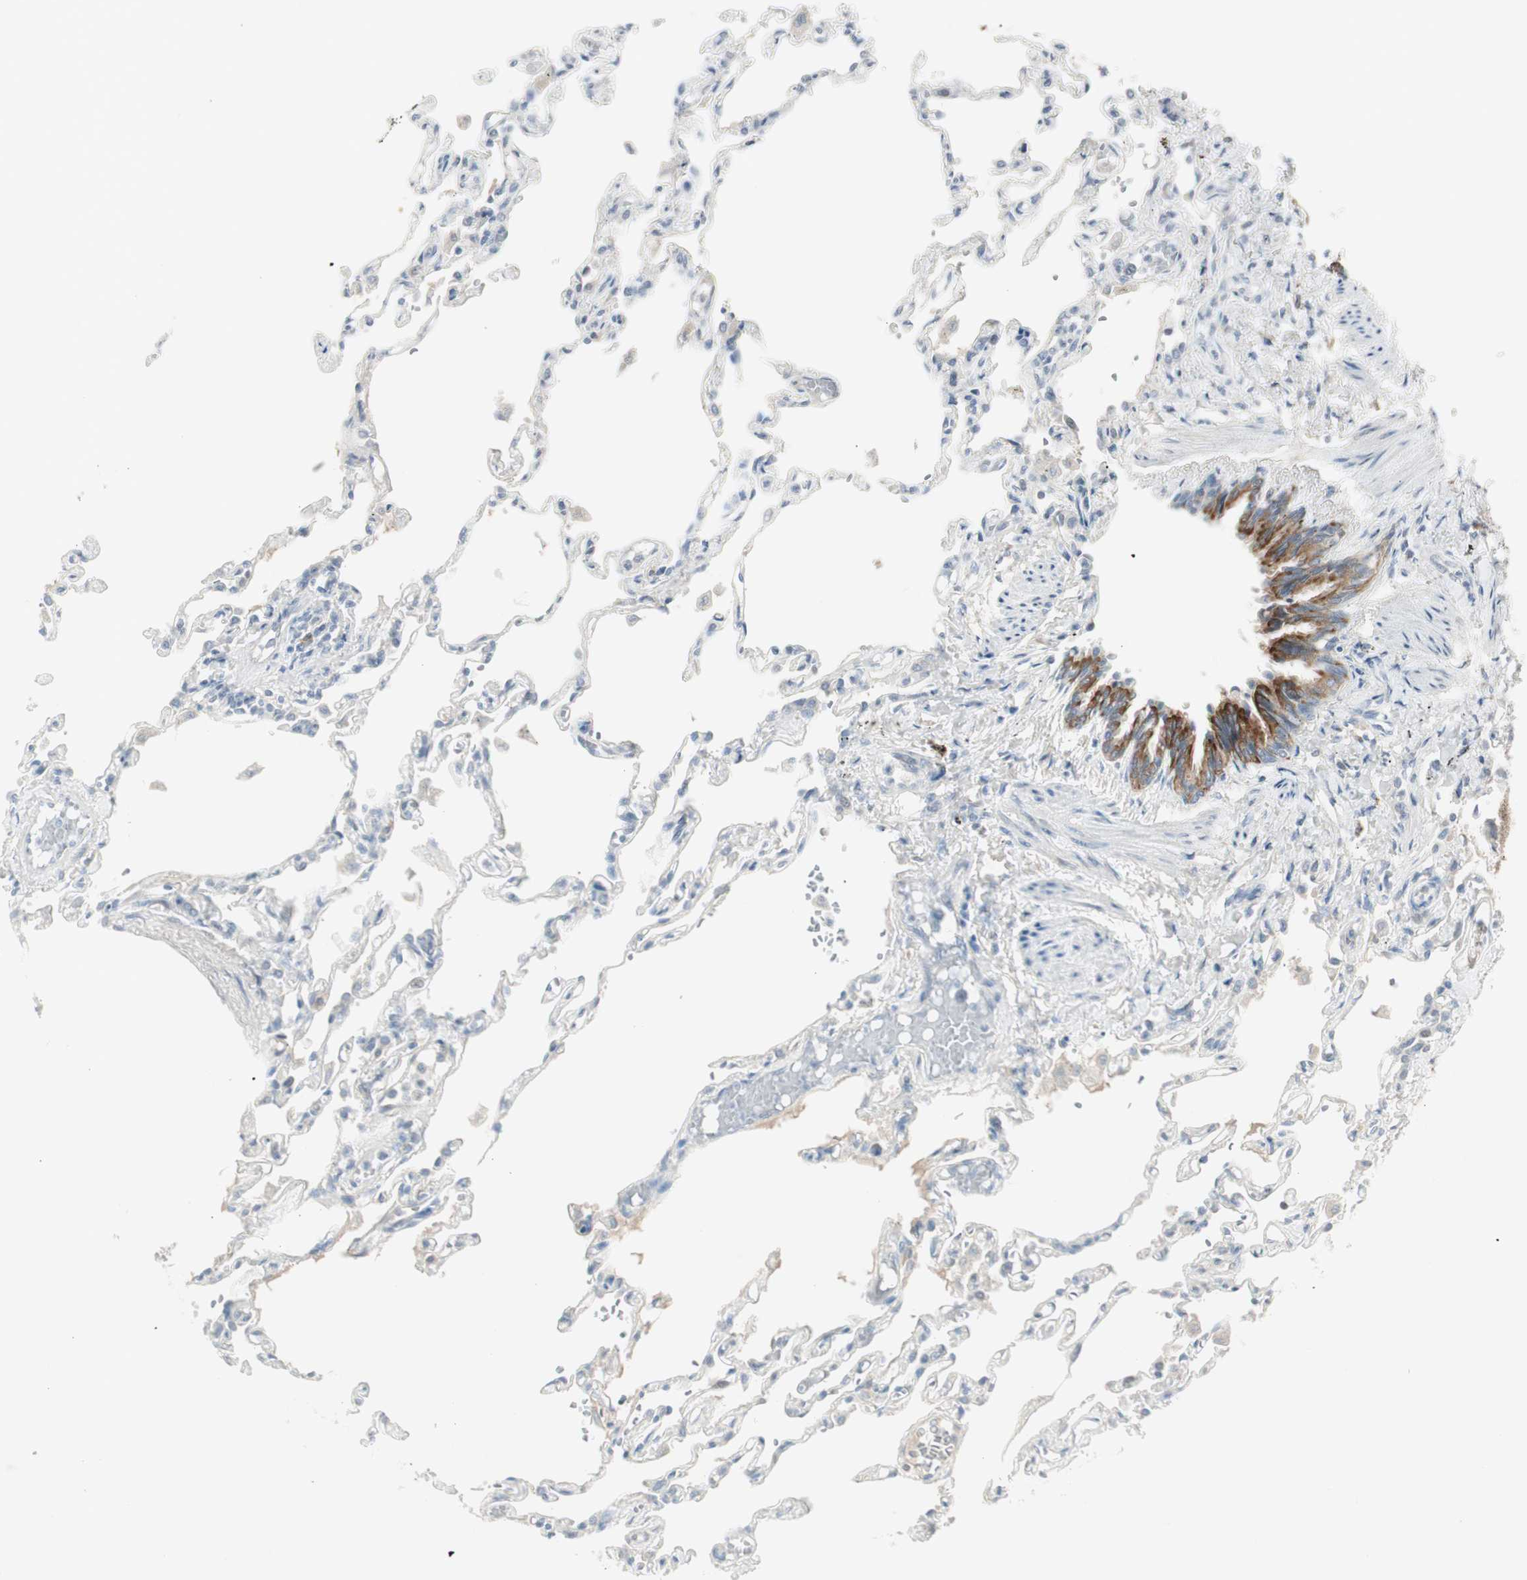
{"staining": {"intensity": "negative", "quantity": "none", "location": "none"}, "tissue": "lung", "cell_type": "Alveolar cells", "image_type": "normal", "snomed": [{"axis": "morphology", "description": "Normal tissue, NOS"}, {"axis": "topography", "description": "Lung"}], "caption": "High power microscopy histopathology image of an immunohistochemistry (IHC) photomicrograph of benign lung, revealing no significant staining in alveolar cells. The staining was performed using DAB (3,3'-diaminobenzidine) to visualize the protein expression in brown, while the nuclei were stained in blue with hematoxylin (Magnification: 20x).", "gene": "MAPRE3", "patient": {"sex": "male", "age": 21}}